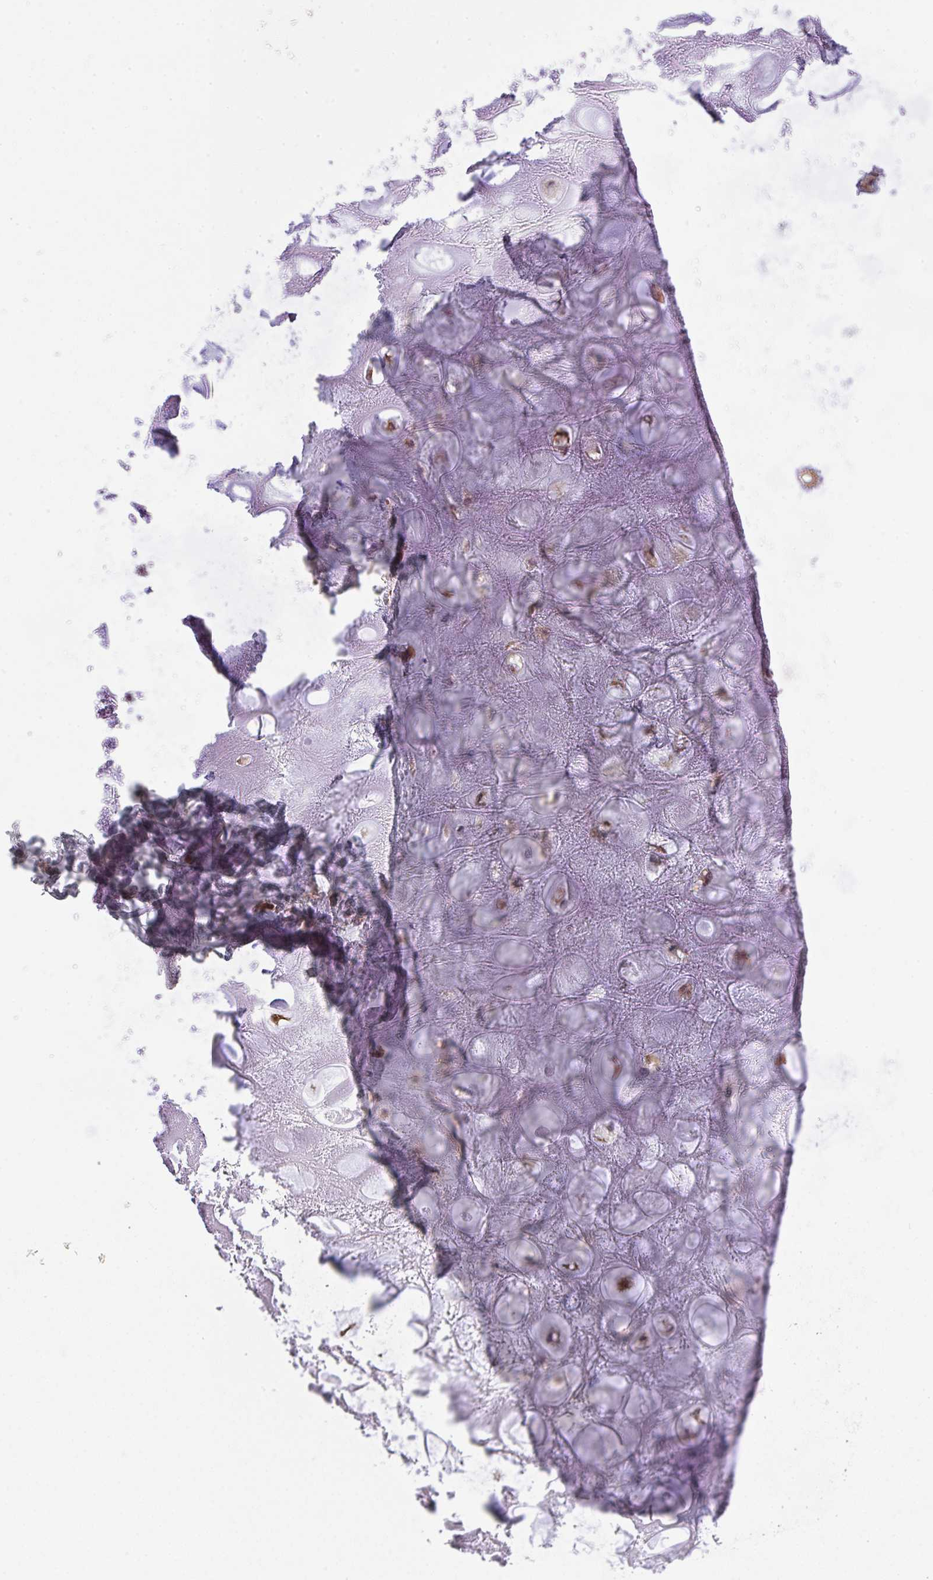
{"staining": {"intensity": "moderate", "quantity": ">75%", "location": "cytoplasmic/membranous"}, "tissue": "soft tissue", "cell_type": "Chondrocytes", "image_type": "normal", "snomed": [{"axis": "morphology", "description": "Normal tissue, NOS"}, {"axis": "topography", "description": "Lymph node"}, {"axis": "topography", "description": "Cartilage tissue"}, {"axis": "topography", "description": "Nasopharynx"}], "caption": "A high-resolution histopathology image shows IHC staining of normal soft tissue, which shows moderate cytoplasmic/membranous staining in approximately >75% of chondrocytes. The protein is shown in brown color, while the nuclei are stained blue.", "gene": "TMEM229A", "patient": {"sex": "male", "age": 63}}